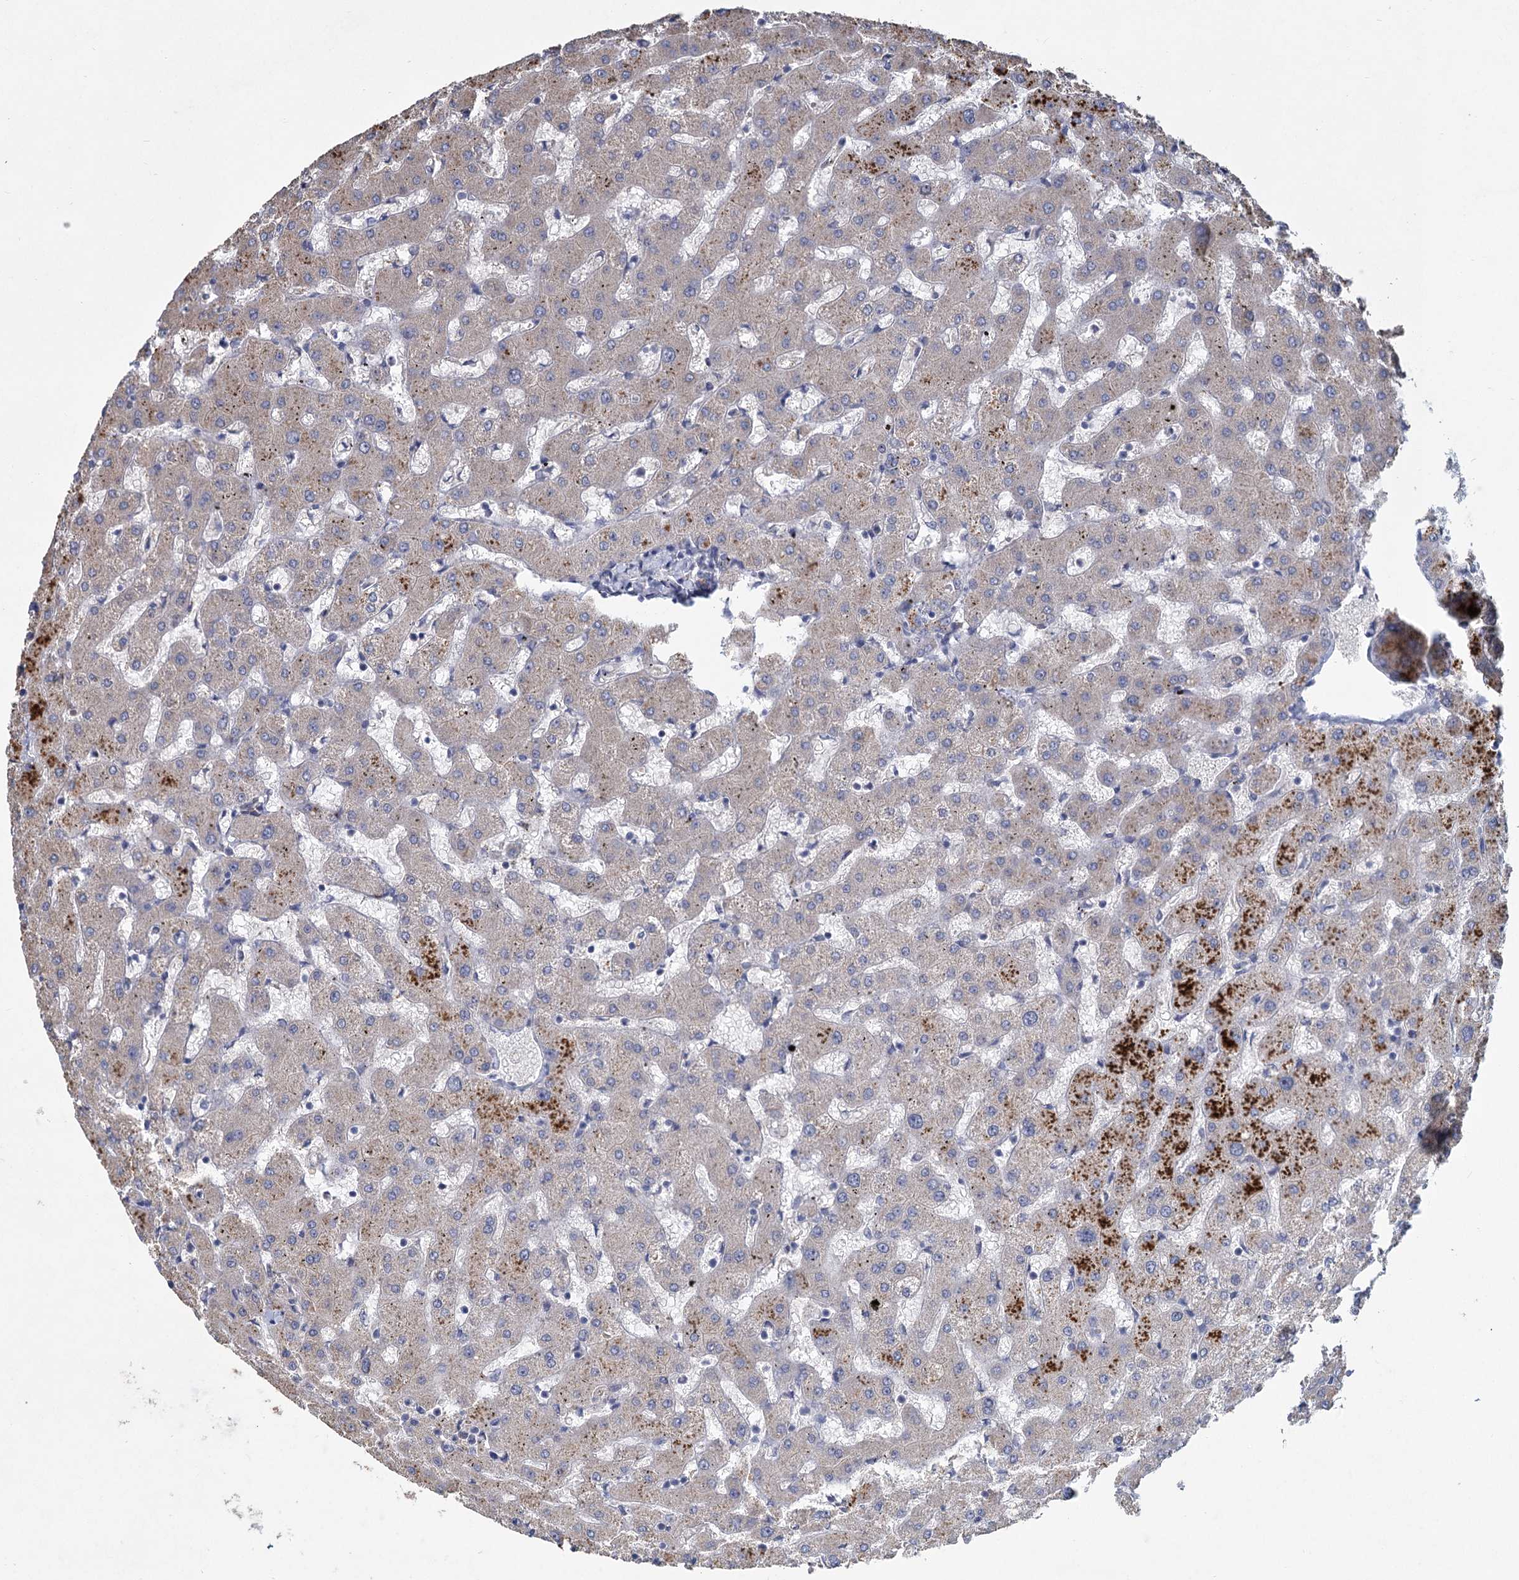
{"staining": {"intensity": "weak", "quantity": "<25%", "location": "cytoplasmic/membranous"}, "tissue": "liver", "cell_type": "Cholangiocytes", "image_type": "normal", "snomed": [{"axis": "morphology", "description": "Normal tissue, NOS"}, {"axis": "topography", "description": "Liver"}], "caption": "Liver stained for a protein using immunohistochemistry reveals no positivity cholangiocytes.", "gene": "HES2", "patient": {"sex": "female", "age": 63}}